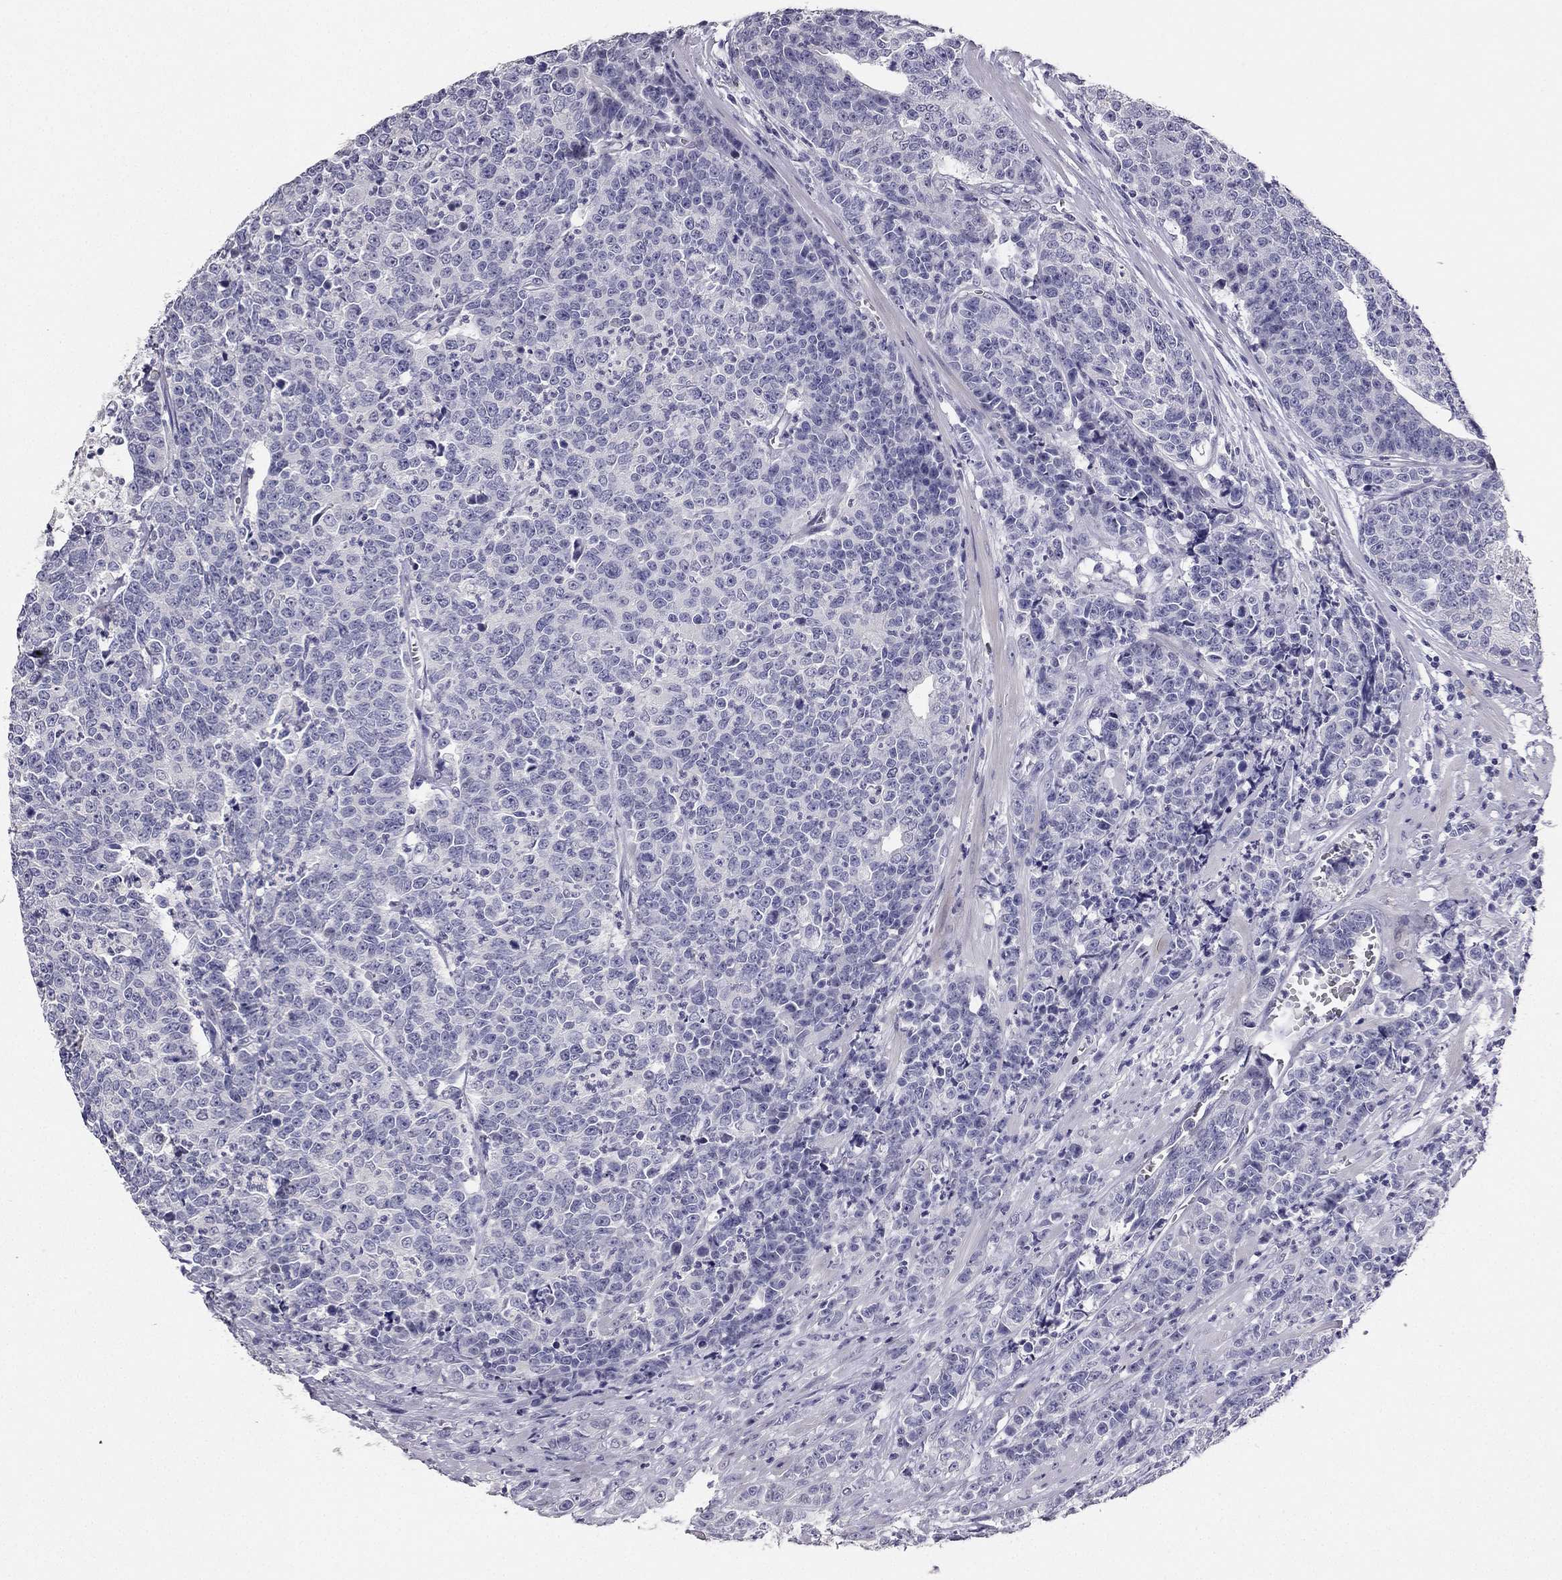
{"staining": {"intensity": "negative", "quantity": "none", "location": "none"}, "tissue": "prostate cancer", "cell_type": "Tumor cells", "image_type": "cancer", "snomed": [{"axis": "morphology", "description": "Adenocarcinoma, NOS"}, {"axis": "topography", "description": "Prostate"}], "caption": "Histopathology image shows no protein positivity in tumor cells of prostate cancer tissue.", "gene": "CALB2", "patient": {"sex": "male", "age": 67}}